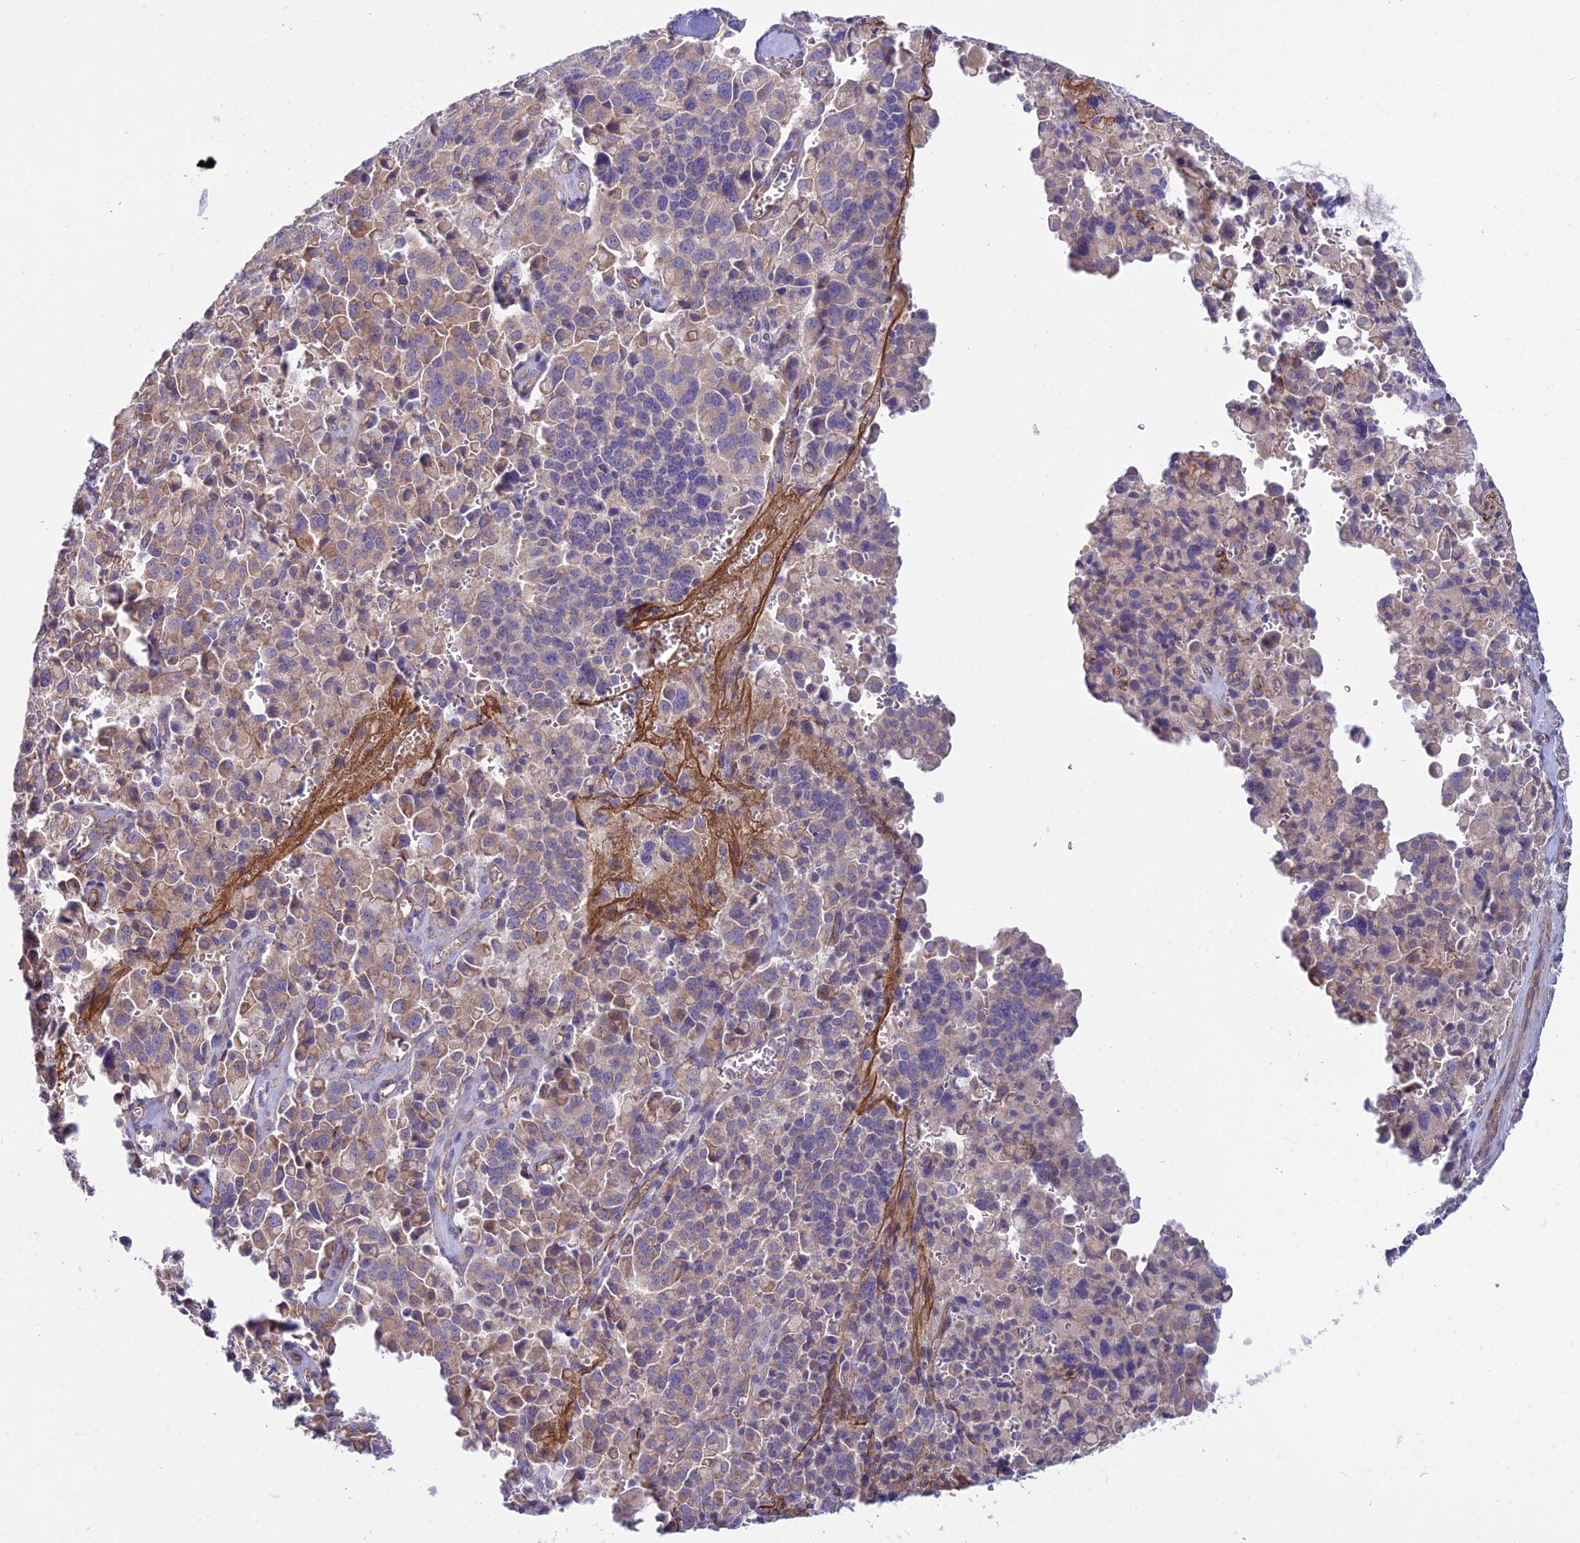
{"staining": {"intensity": "weak", "quantity": "<25%", "location": "cytoplasmic/membranous"}, "tissue": "pancreatic cancer", "cell_type": "Tumor cells", "image_type": "cancer", "snomed": [{"axis": "morphology", "description": "Adenocarcinoma, NOS"}, {"axis": "topography", "description": "Pancreas"}], "caption": "Tumor cells are negative for brown protein staining in pancreatic cancer.", "gene": "DUS2", "patient": {"sex": "male", "age": 65}}